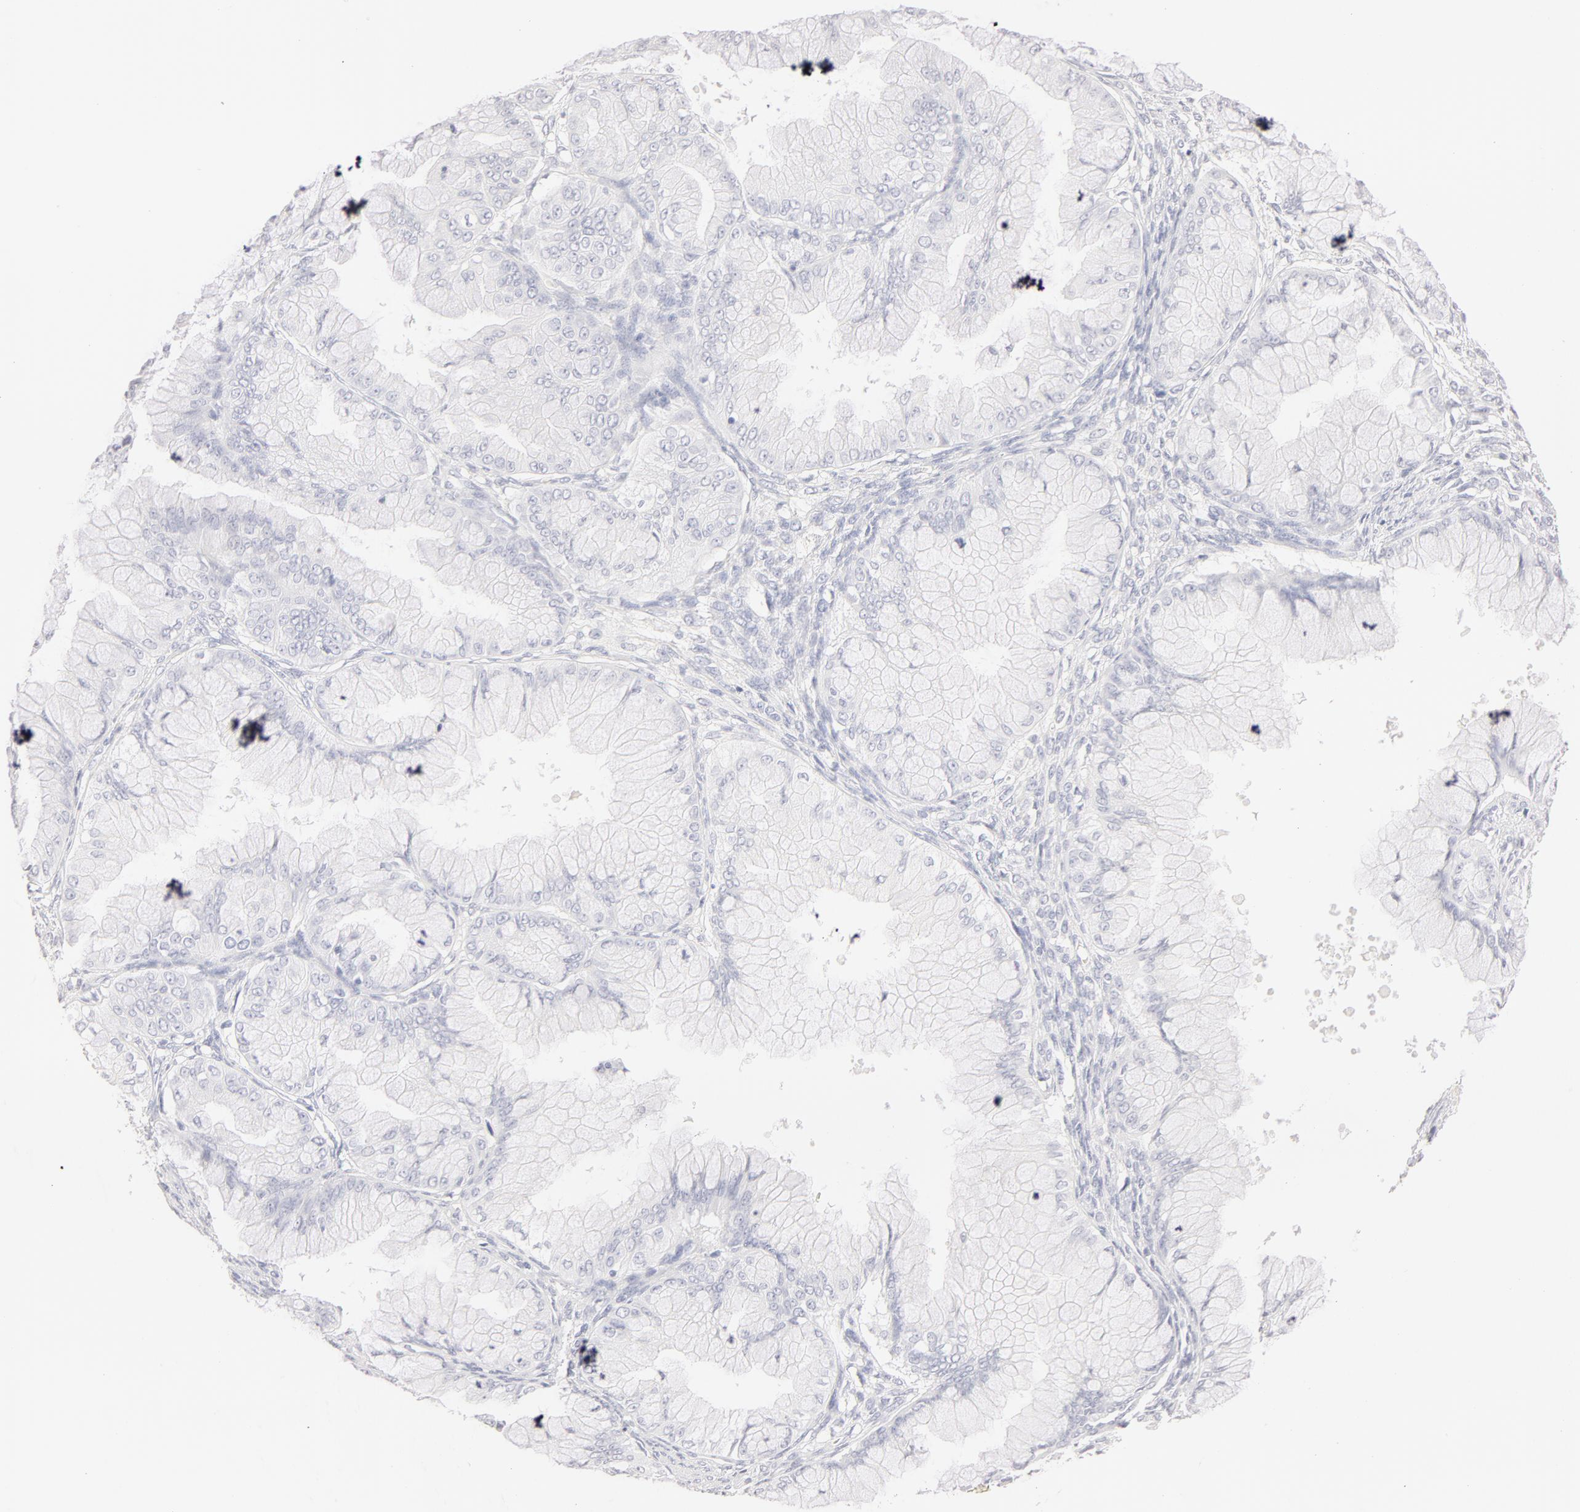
{"staining": {"intensity": "negative", "quantity": "none", "location": "none"}, "tissue": "ovarian cancer", "cell_type": "Tumor cells", "image_type": "cancer", "snomed": [{"axis": "morphology", "description": "Cystadenocarcinoma, mucinous, NOS"}, {"axis": "topography", "description": "Ovary"}], "caption": "Histopathology image shows no significant protein staining in tumor cells of ovarian cancer (mucinous cystadenocarcinoma). (IHC, brightfield microscopy, high magnification).", "gene": "LGALS7B", "patient": {"sex": "female", "age": 63}}